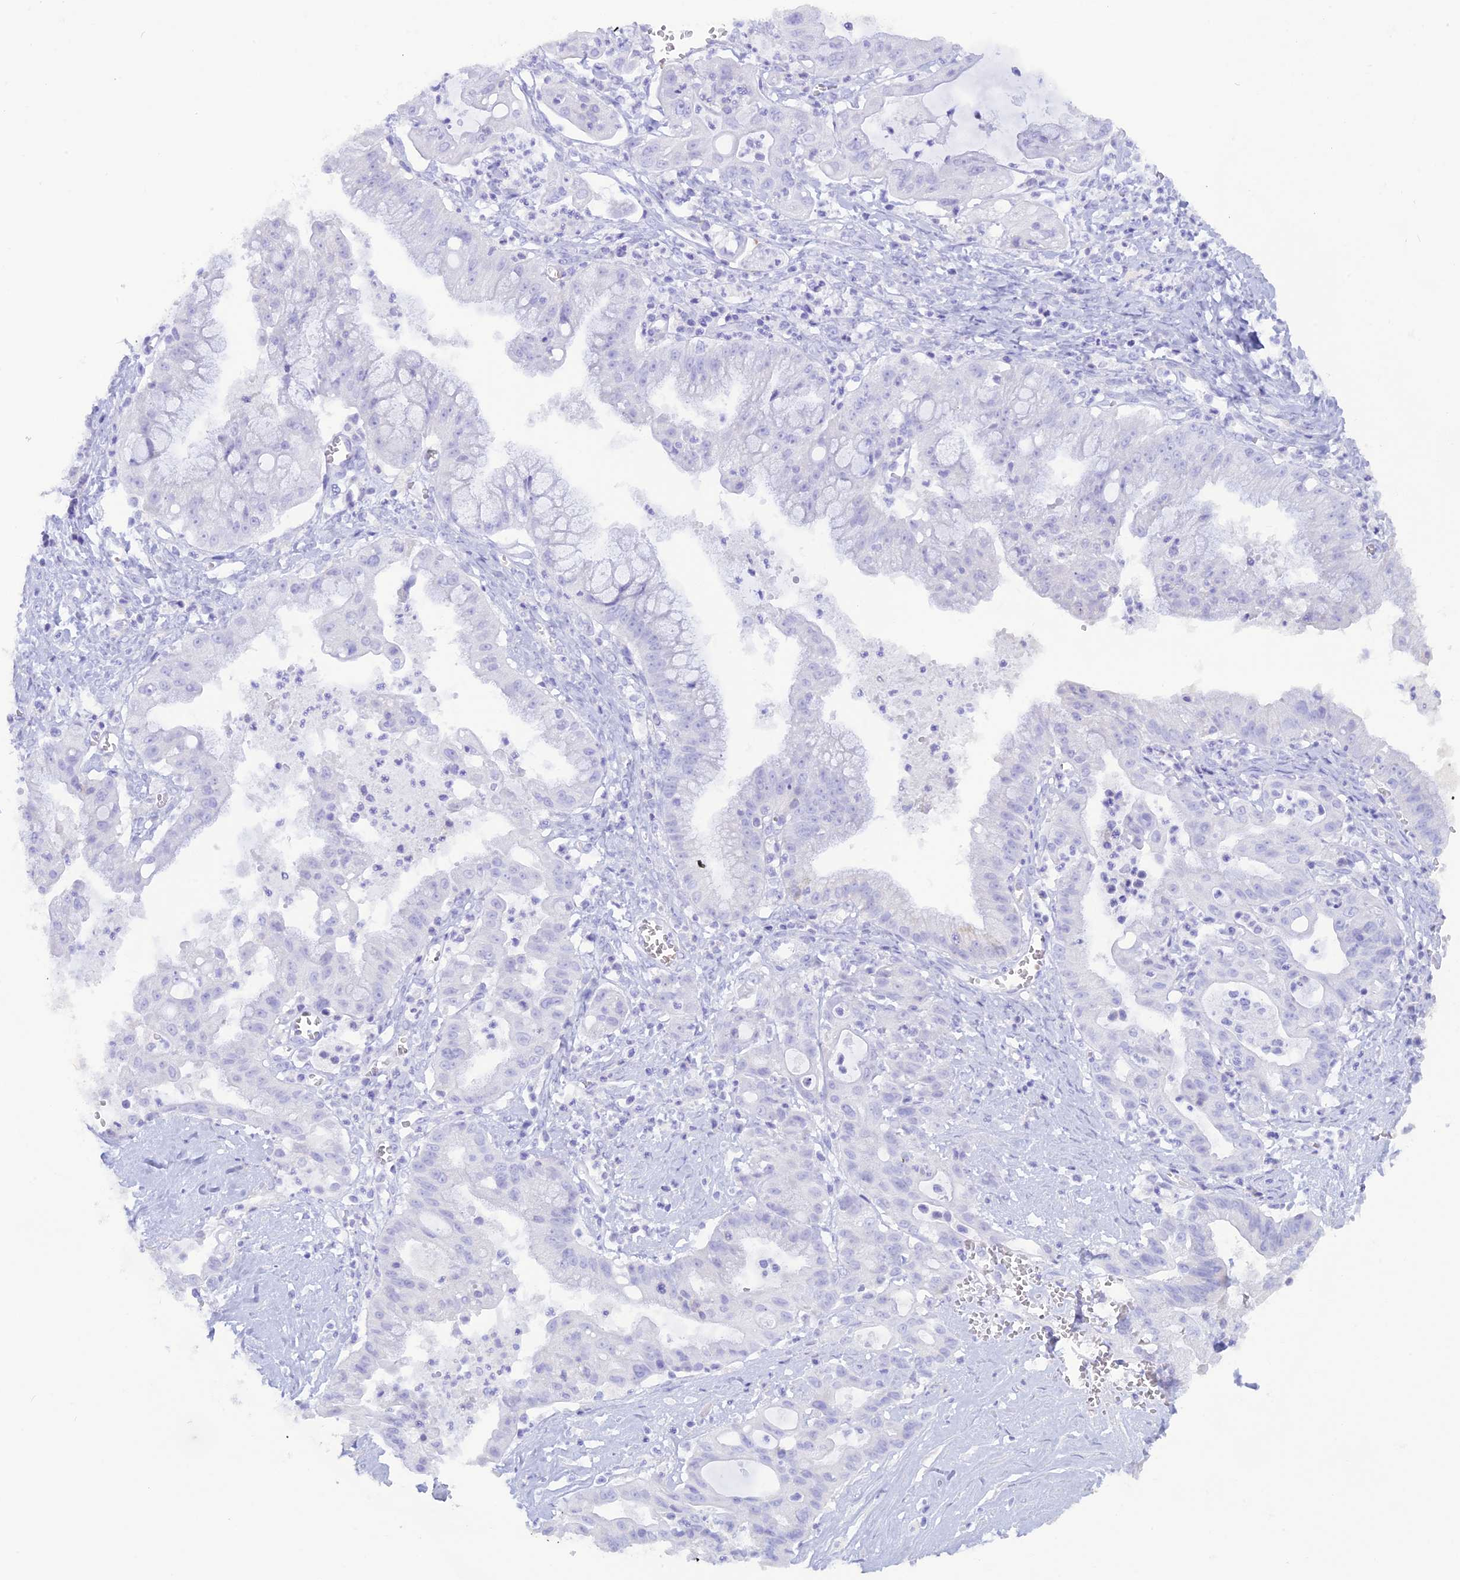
{"staining": {"intensity": "negative", "quantity": "none", "location": "none"}, "tissue": "ovarian cancer", "cell_type": "Tumor cells", "image_type": "cancer", "snomed": [{"axis": "morphology", "description": "Cystadenocarcinoma, mucinous, NOS"}, {"axis": "topography", "description": "Ovary"}], "caption": "Ovarian cancer was stained to show a protein in brown. There is no significant staining in tumor cells.", "gene": "GLYATL1", "patient": {"sex": "female", "age": 70}}